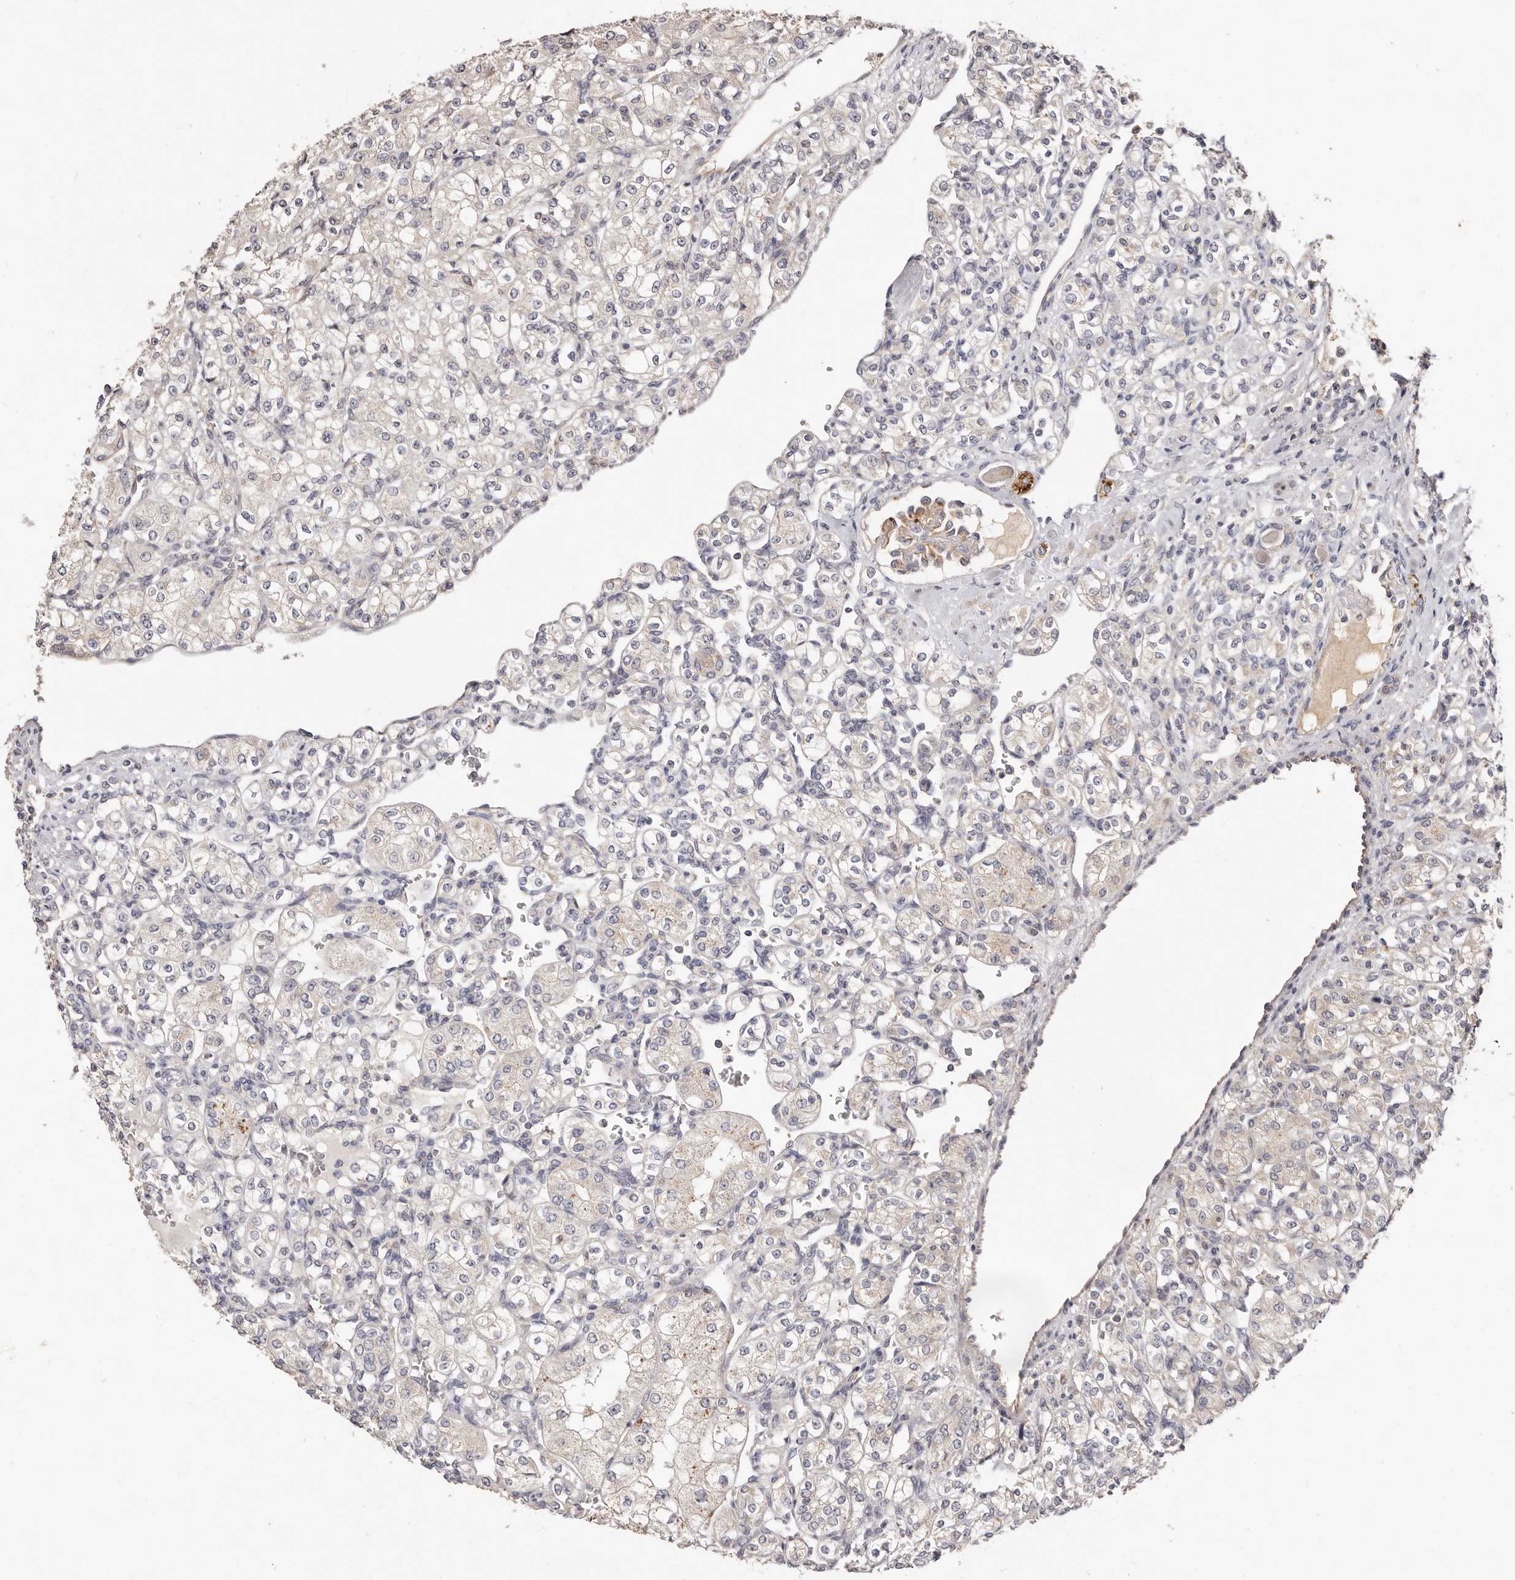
{"staining": {"intensity": "negative", "quantity": "none", "location": "none"}, "tissue": "renal cancer", "cell_type": "Tumor cells", "image_type": "cancer", "snomed": [{"axis": "morphology", "description": "Adenocarcinoma, NOS"}, {"axis": "topography", "description": "Kidney"}], "caption": "Tumor cells show no significant protein expression in renal cancer.", "gene": "THBS3", "patient": {"sex": "male", "age": 77}}